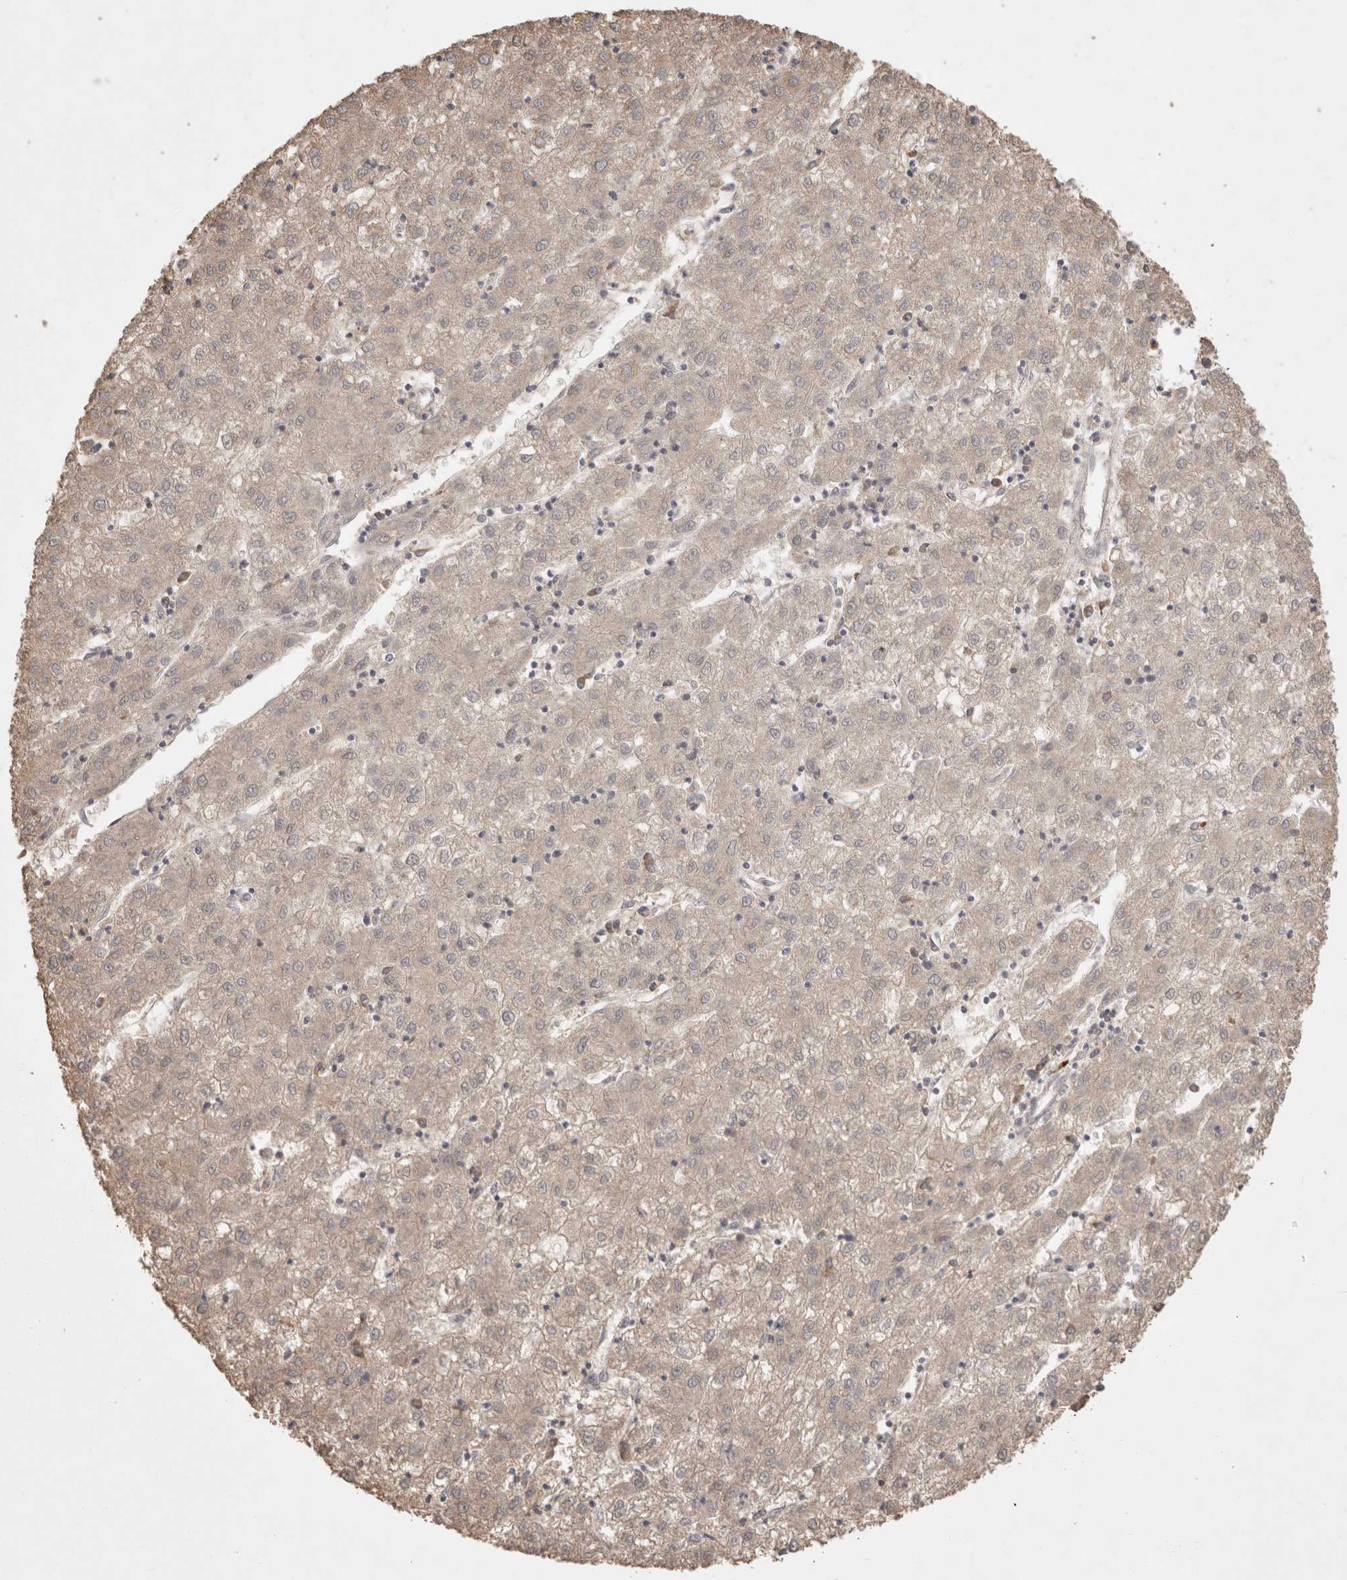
{"staining": {"intensity": "weak", "quantity": "25%-75%", "location": "cytoplasmic/membranous"}, "tissue": "liver cancer", "cell_type": "Tumor cells", "image_type": "cancer", "snomed": [{"axis": "morphology", "description": "Carcinoma, Hepatocellular, NOS"}, {"axis": "topography", "description": "Liver"}], "caption": "Liver hepatocellular carcinoma was stained to show a protein in brown. There is low levels of weak cytoplasmic/membranous expression in approximately 25%-75% of tumor cells.", "gene": "HROB", "patient": {"sex": "male", "age": 72}}